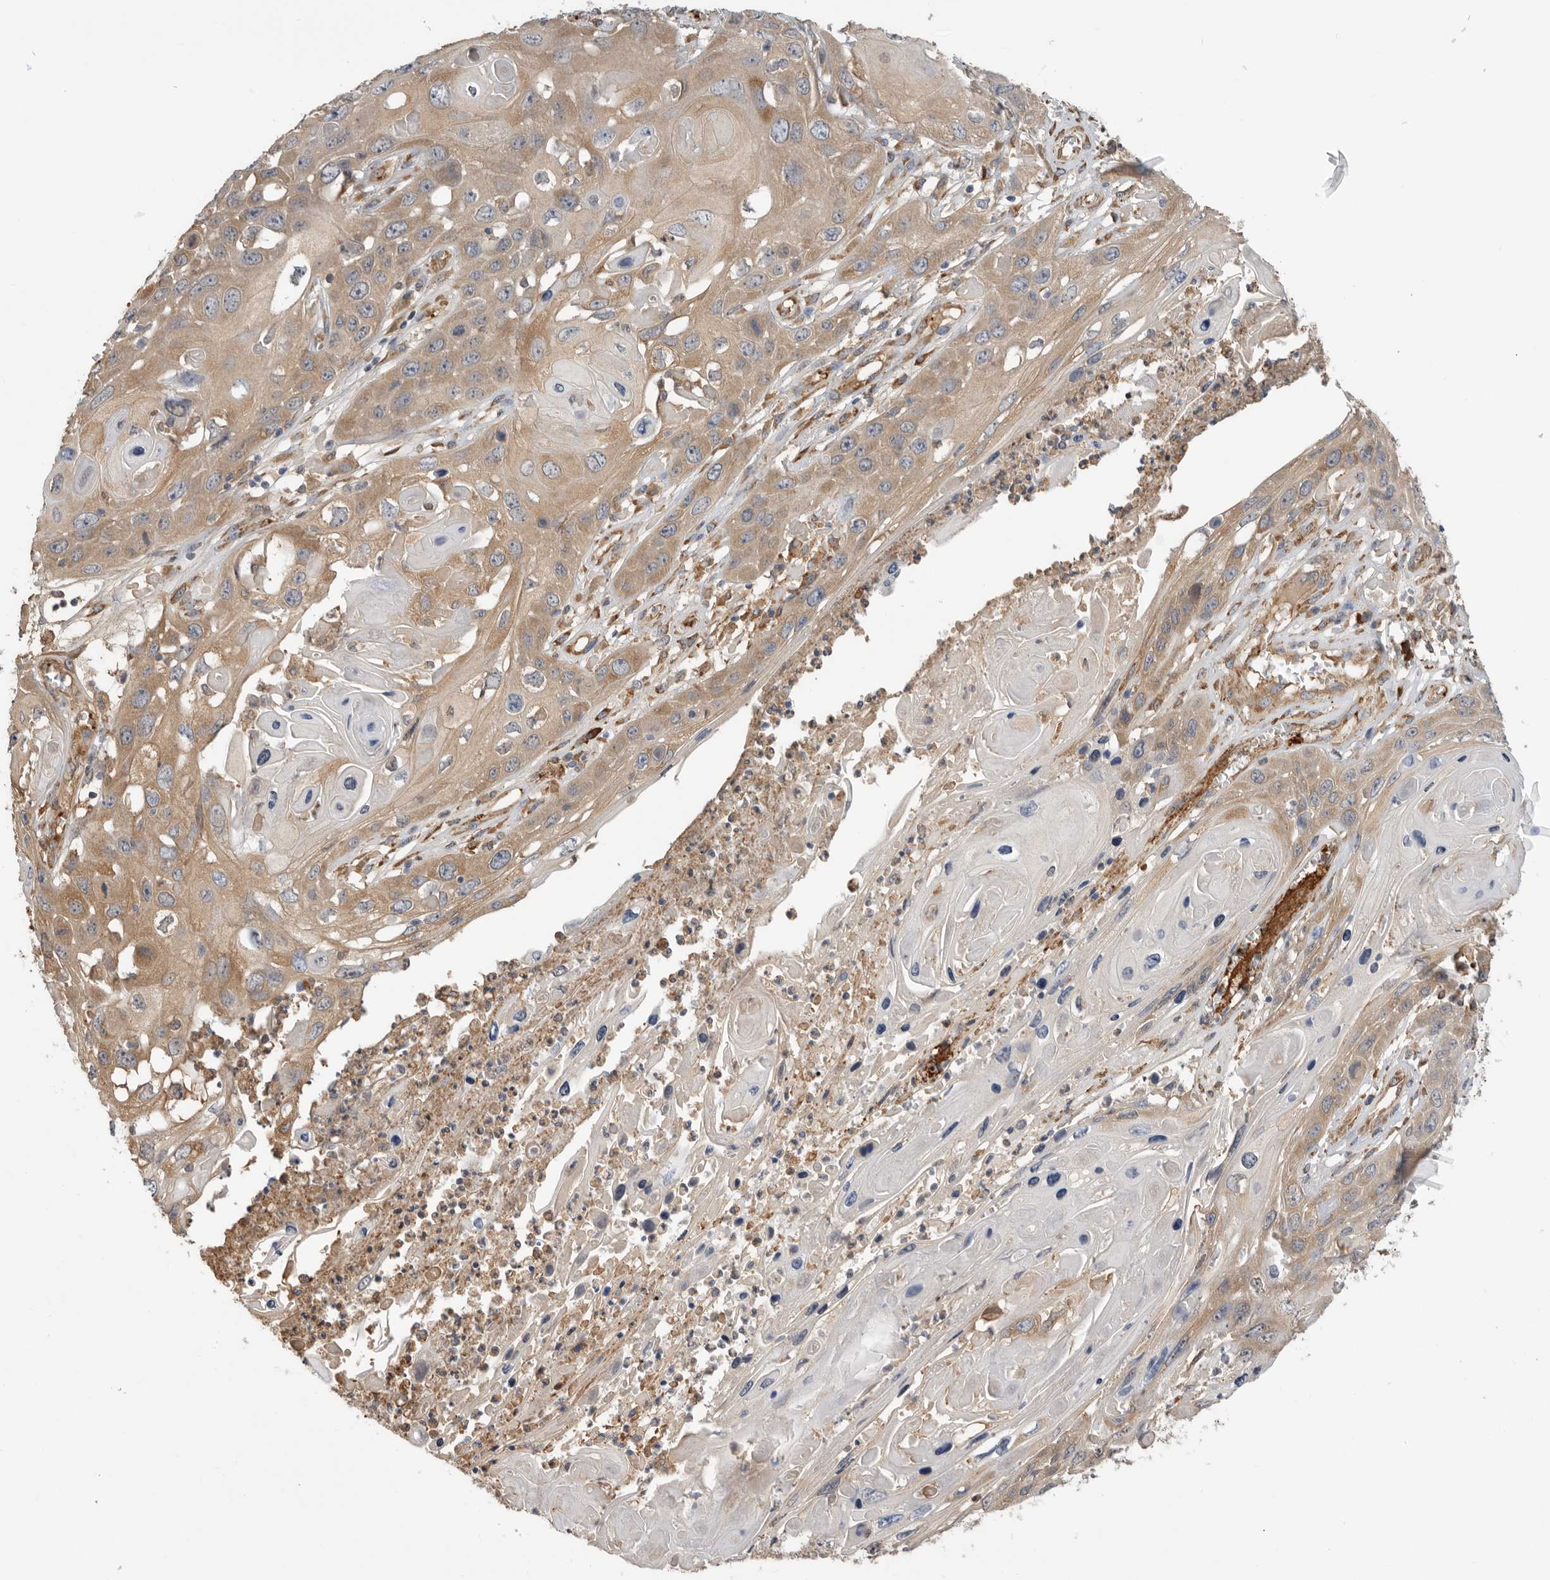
{"staining": {"intensity": "moderate", "quantity": ">75%", "location": "cytoplasmic/membranous"}, "tissue": "skin cancer", "cell_type": "Tumor cells", "image_type": "cancer", "snomed": [{"axis": "morphology", "description": "Squamous cell carcinoma, NOS"}, {"axis": "topography", "description": "Skin"}], "caption": "High-power microscopy captured an IHC image of skin squamous cell carcinoma, revealing moderate cytoplasmic/membranous positivity in approximately >75% of tumor cells.", "gene": "CDC42BPB", "patient": {"sex": "male", "age": 55}}